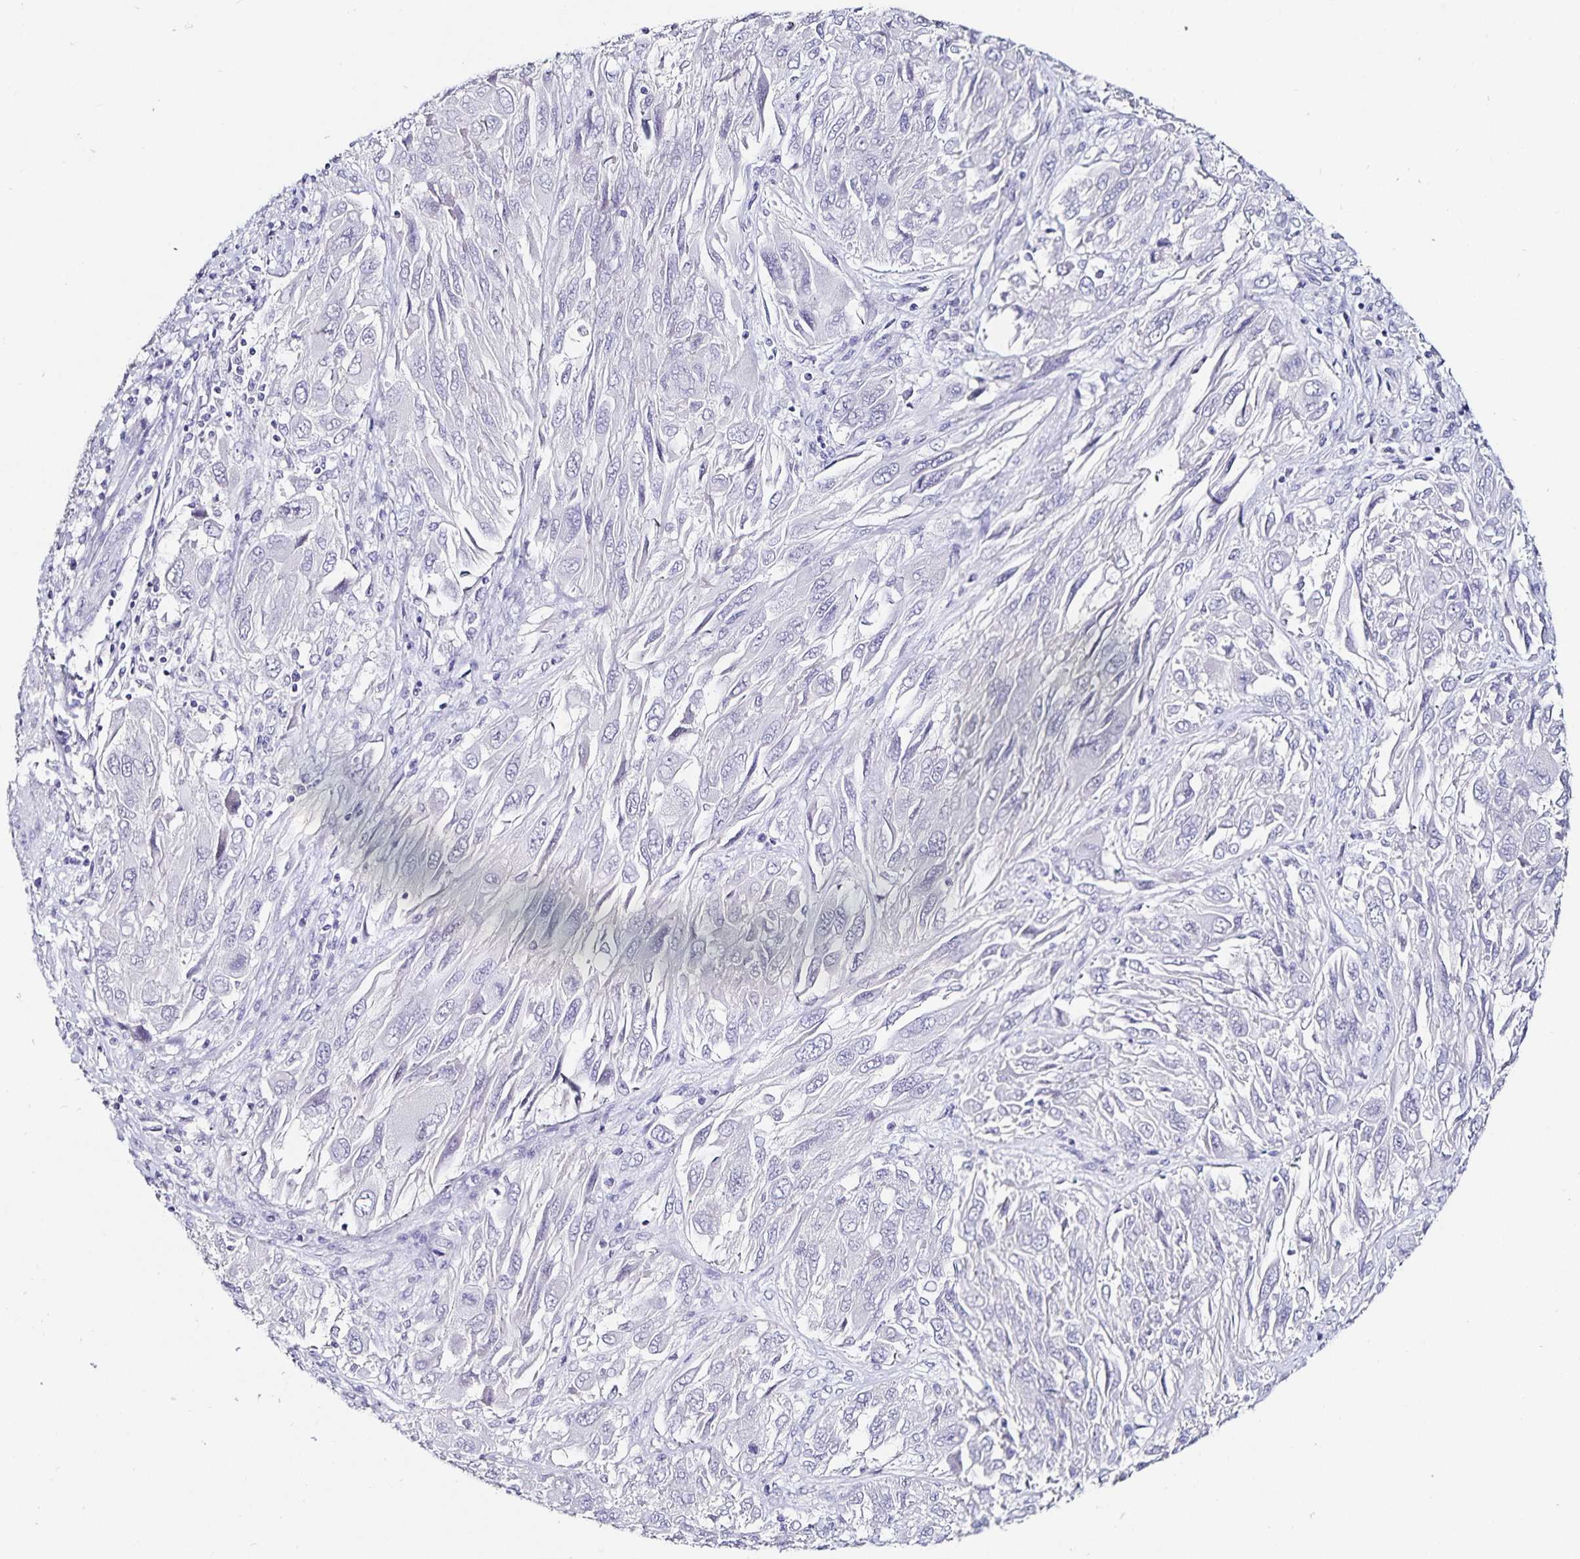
{"staining": {"intensity": "negative", "quantity": "none", "location": "none"}, "tissue": "melanoma", "cell_type": "Tumor cells", "image_type": "cancer", "snomed": [{"axis": "morphology", "description": "Malignant melanoma, NOS"}, {"axis": "topography", "description": "Skin"}], "caption": "This histopathology image is of melanoma stained with immunohistochemistry to label a protein in brown with the nuclei are counter-stained blue. There is no positivity in tumor cells.", "gene": "TSPAN7", "patient": {"sex": "female", "age": 91}}